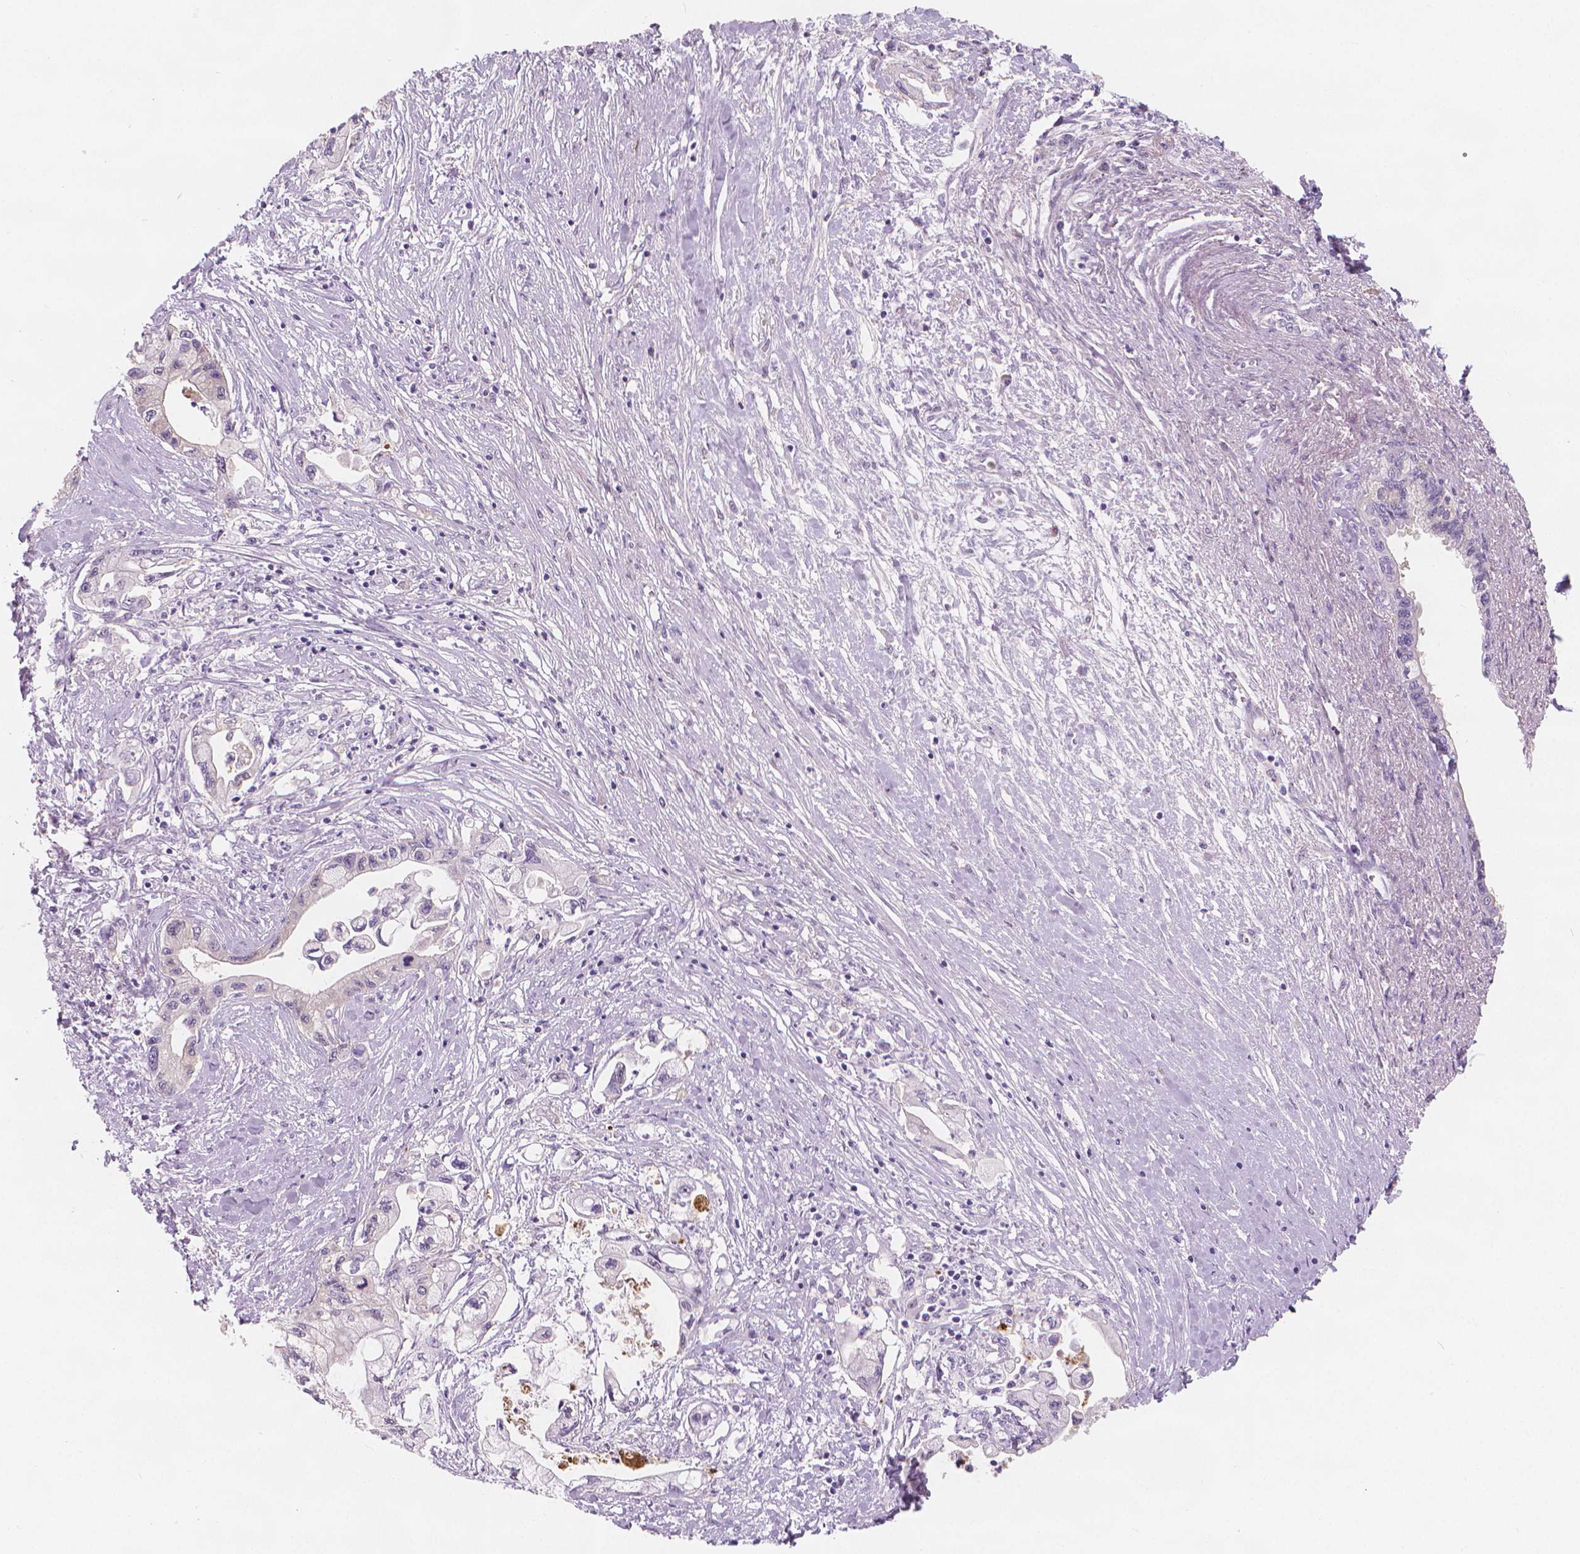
{"staining": {"intensity": "negative", "quantity": "none", "location": "none"}, "tissue": "pancreatic cancer", "cell_type": "Tumor cells", "image_type": "cancer", "snomed": [{"axis": "morphology", "description": "Adenocarcinoma, NOS"}, {"axis": "topography", "description": "Pancreas"}], "caption": "Tumor cells are negative for brown protein staining in adenocarcinoma (pancreatic).", "gene": "APOA4", "patient": {"sex": "male", "age": 61}}